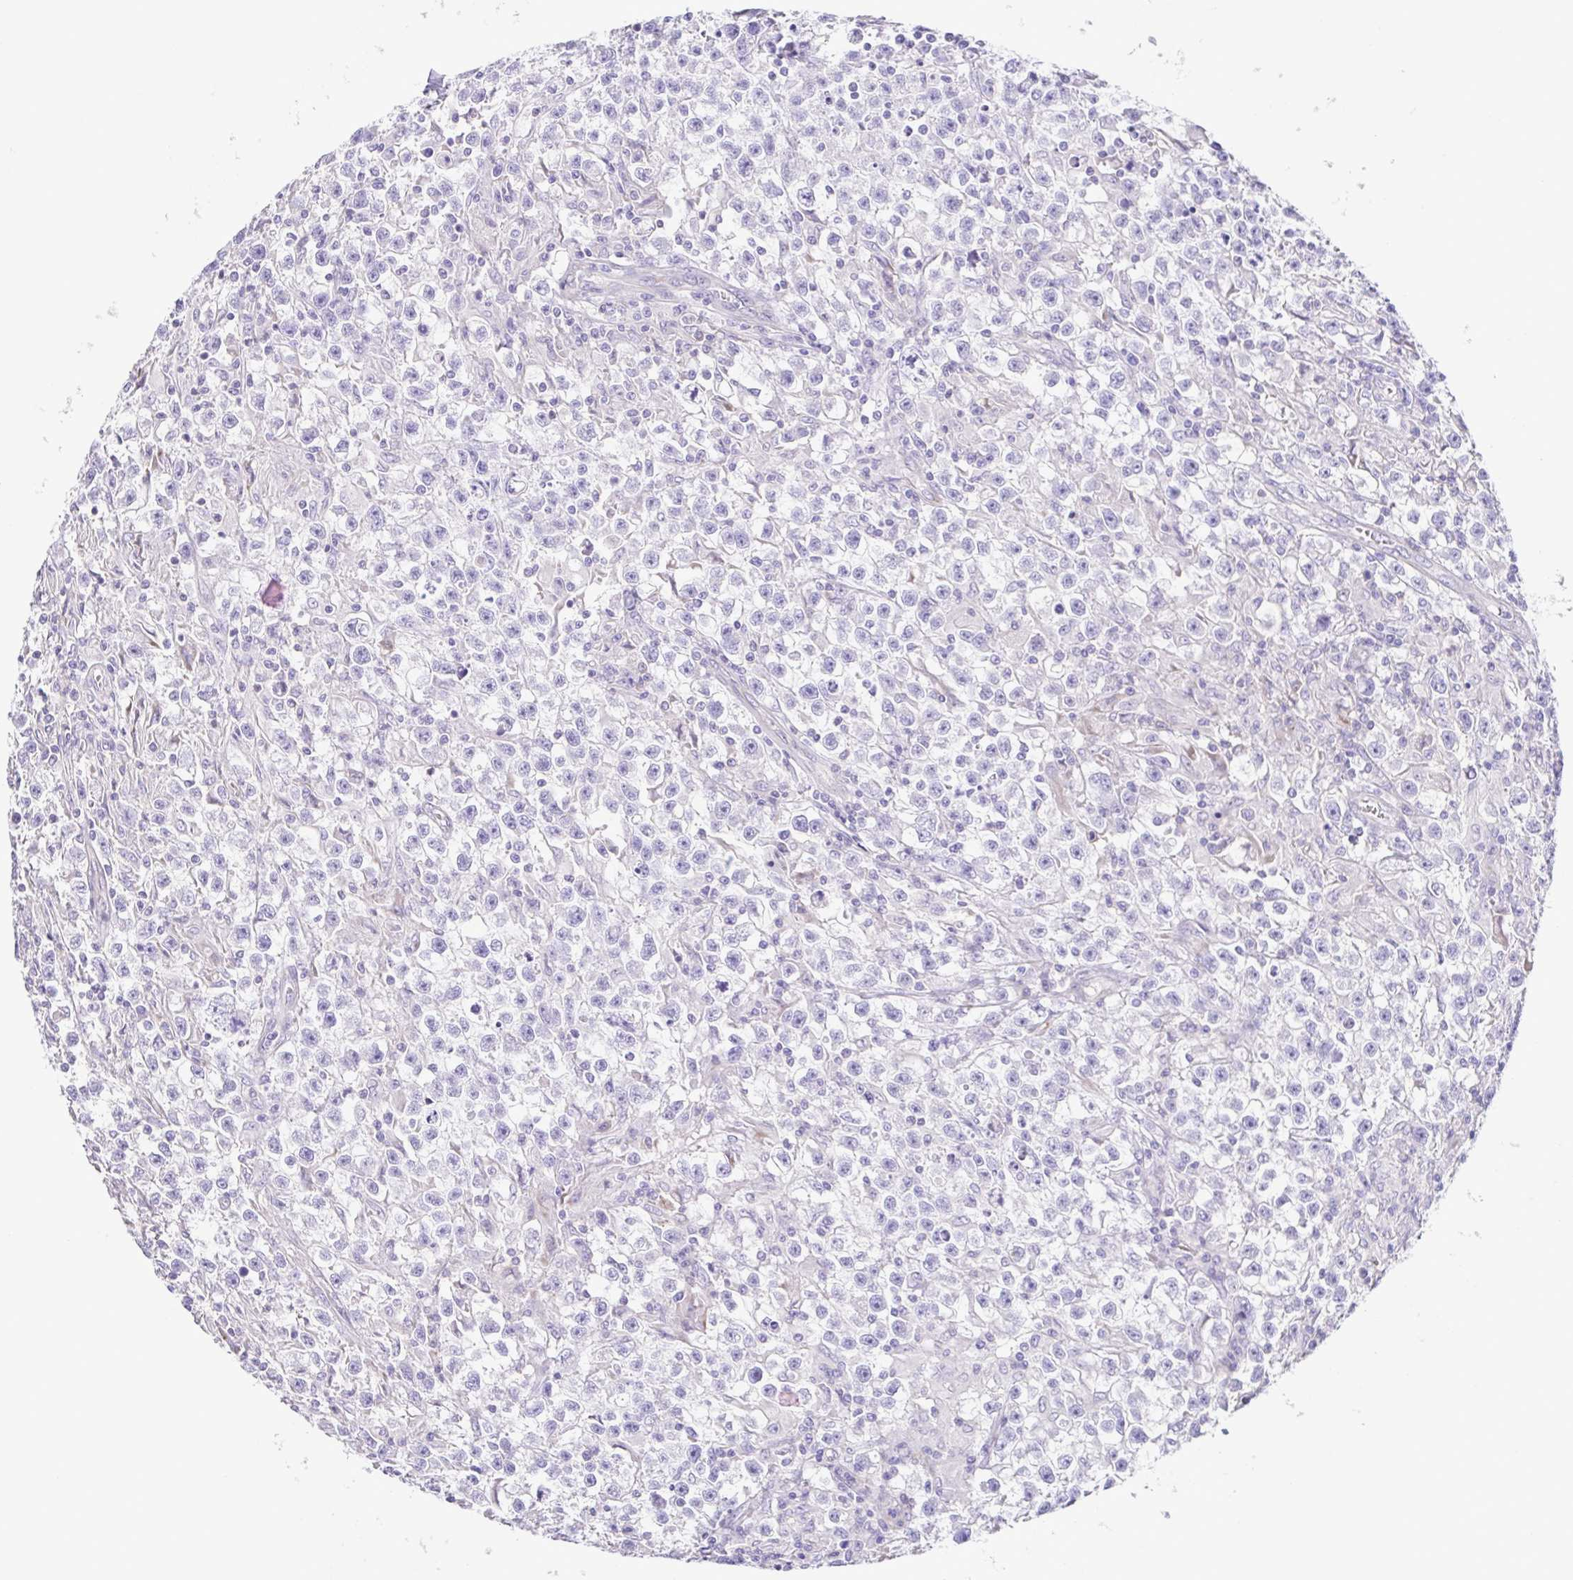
{"staining": {"intensity": "negative", "quantity": "none", "location": "none"}, "tissue": "testis cancer", "cell_type": "Tumor cells", "image_type": "cancer", "snomed": [{"axis": "morphology", "description": "Seminoma, NOS"}, {"axis": "topography", "description": "Testis"}], "caption": "There is no significant staining in tumor cells of testis cancer.", "gene": "FLT1", "patient": {"sex": "male", "age": 31}}